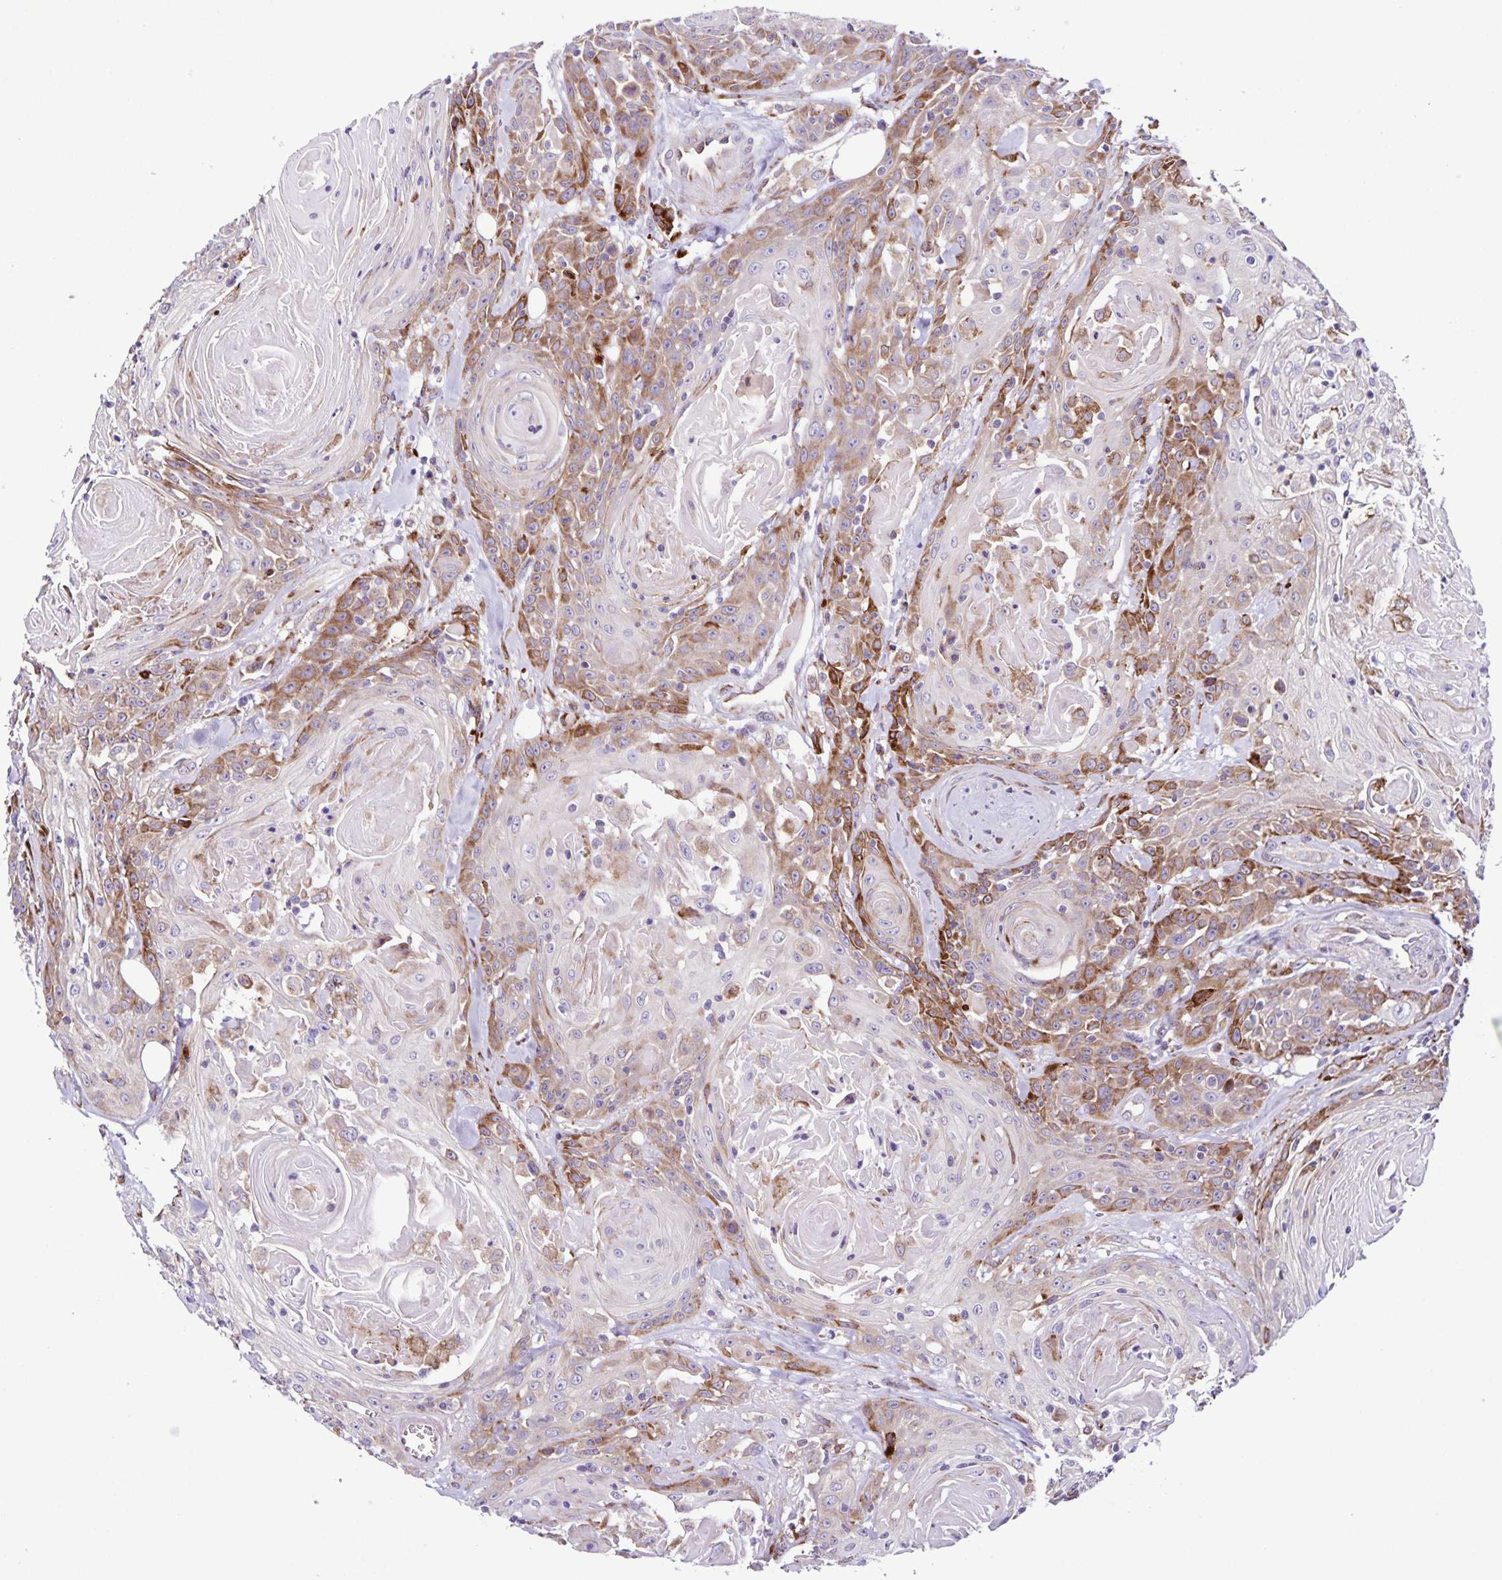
{"staining": {"intensity": "moderate", "quantity": "25%-75%", "location": "cytoplasmic/membranous"}, "tissue": "head and neck cancer", "cell_type": "Tumor cells", "image_type": "cancer", "snomed": [{"axis": "morphology", "description": "Squamous cell carcinoma, NOS"}, {"axis": "topography", "description": "Head-Neck"}], "caption": "IHC photomicrograph of head and neck cancer stained for a protein (brown), which exhibits medium levels of moderate cytoplasmic/membranous expression in approximately 25%-75% of tumor cells.", "gene": "OSBPL5", "patient": {"sex": "female", "age": 84}}